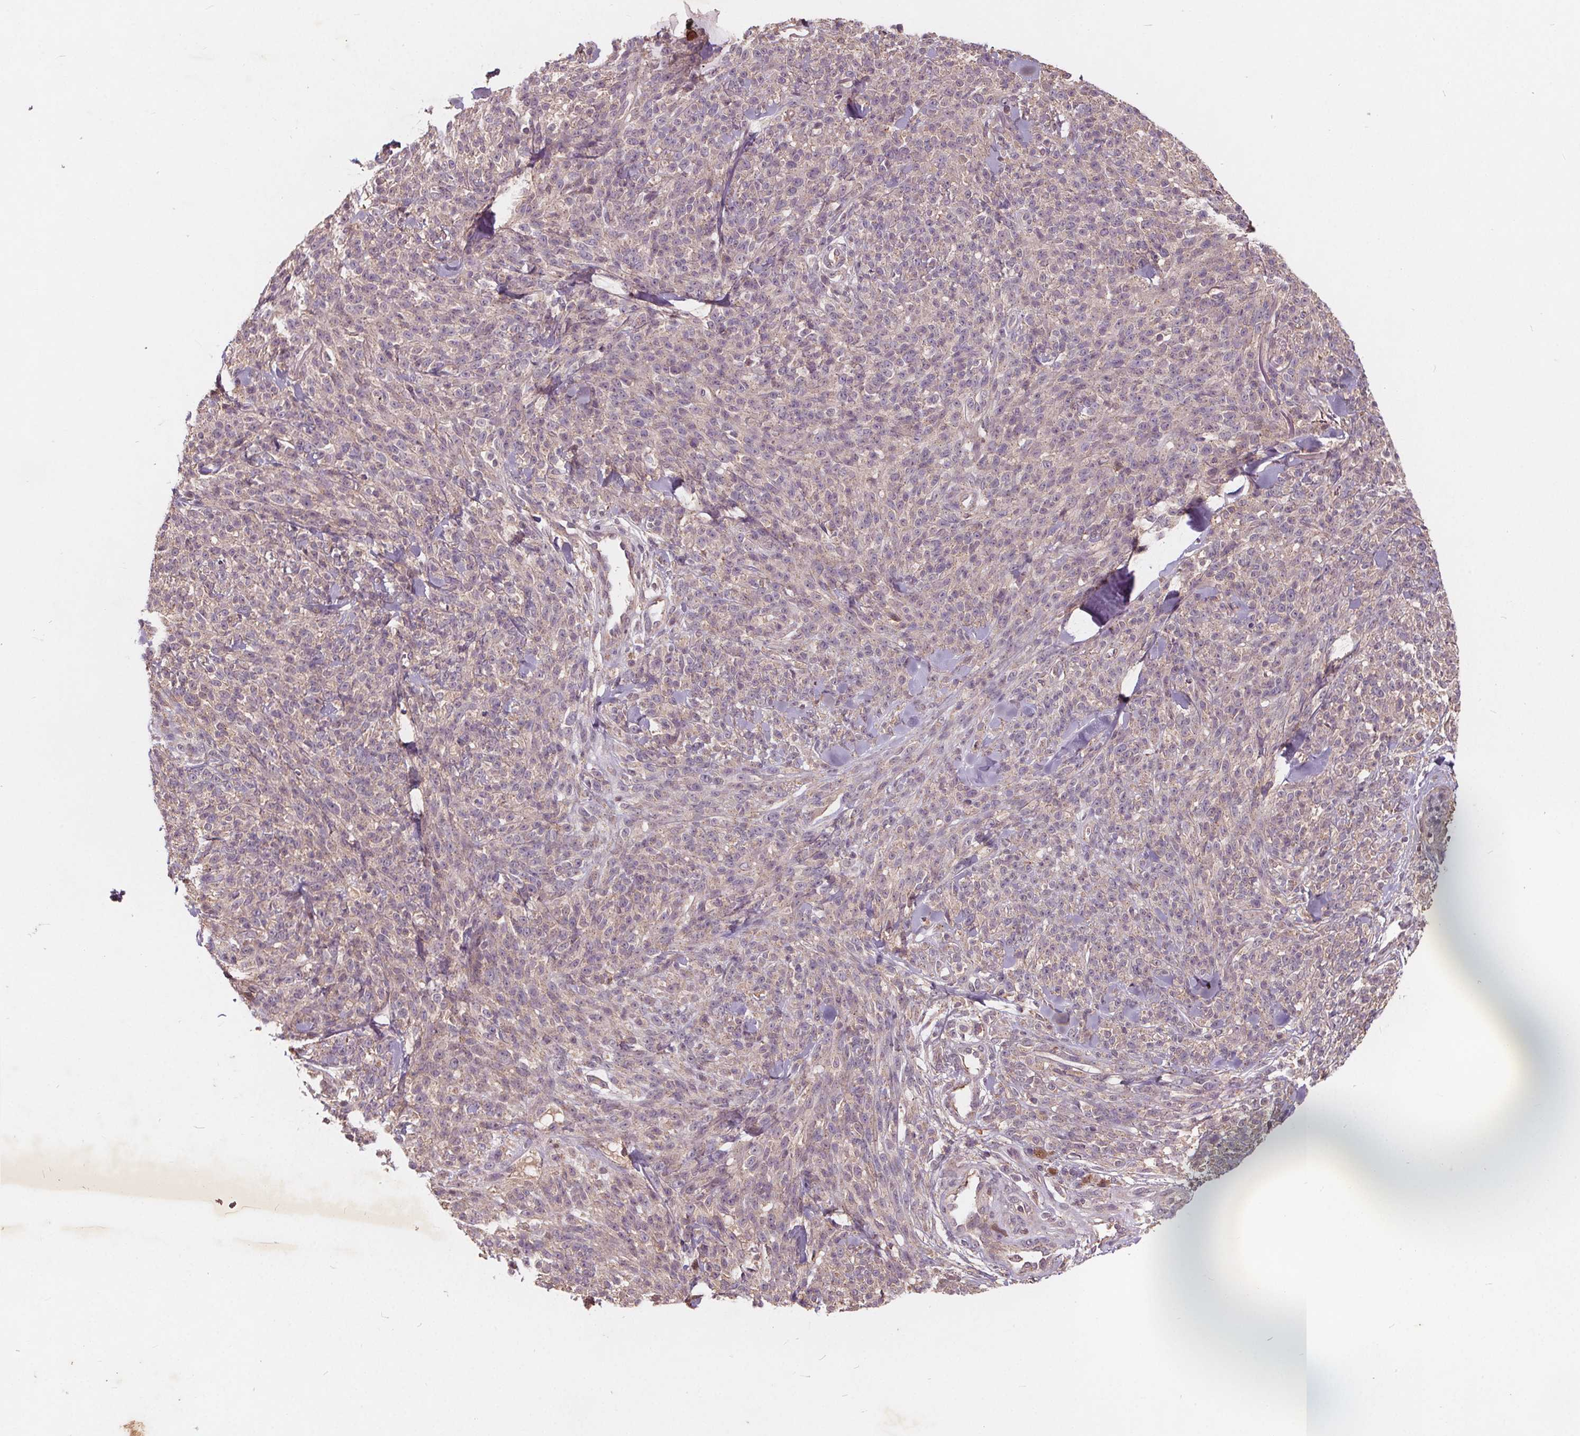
{"staining": {"intensity": "negative", "quantity": "none", "location": "none"}, "tissue": "melanoma", "cell_type": "Tumor cells", "image_type": "cancer", "snomed": [{"axis": "morphology", "description": "Malignant melanoma, NOS"}, {"axis": "topography", "description": "Skin"}, {"axis": "topography", "description": "Skin of trunk"}], "caption": "The image displays no significant expression in tumor cells of malignant melanoma. (DAB (3,3'-diaminobenzidine) IHC, high magnification).", "gene": "CSNK1G2", "patient": {"sex": "male", "age": 74}}